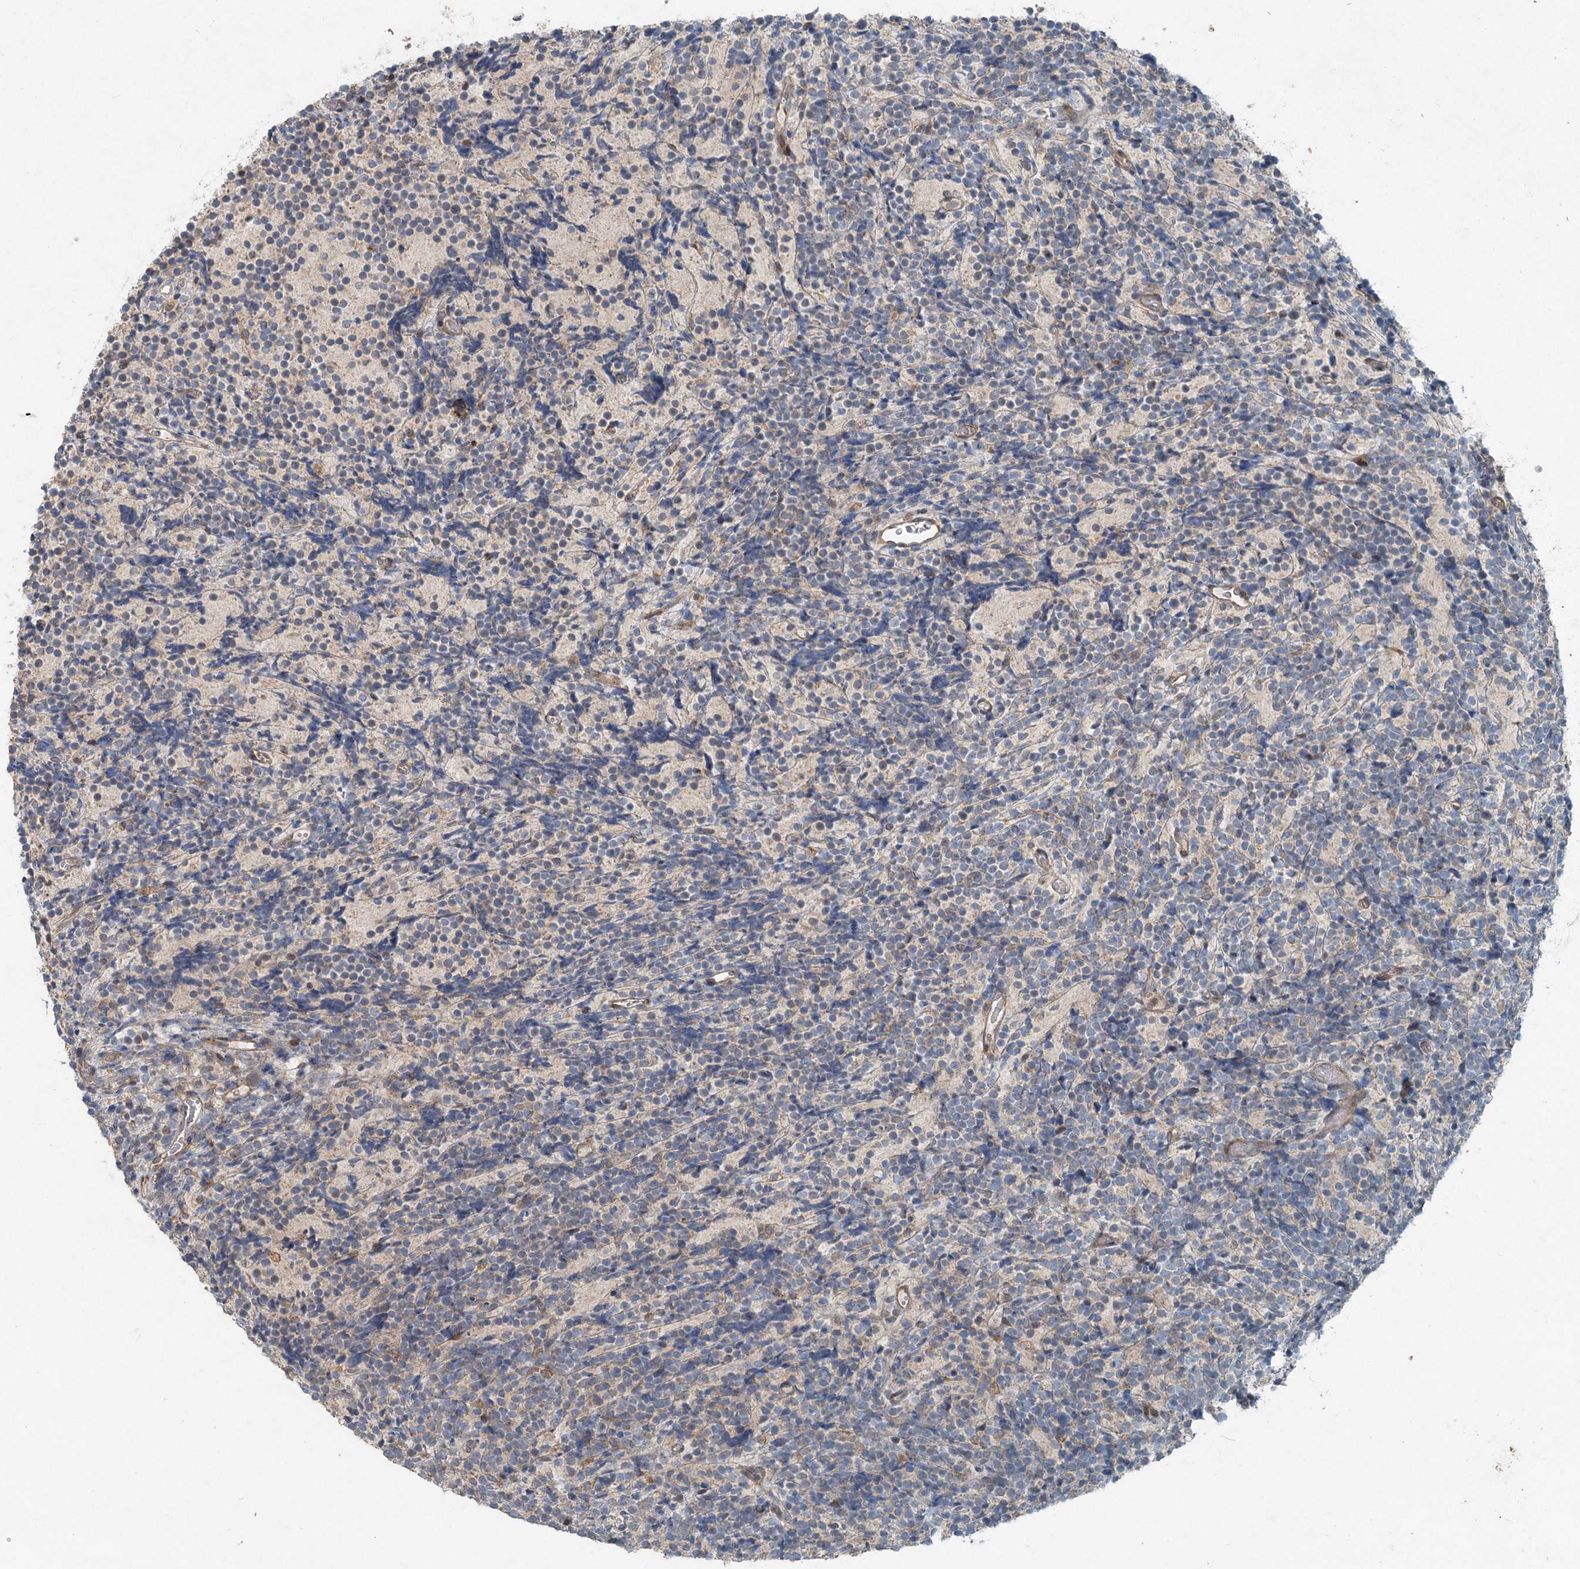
{"staining": {"intensity": "negative", "quantity": "none", "location": "none"}, "tissue": "glioma", "cell_type": "Tumor cells", "image_type": "cancer", "snomed": [{"axis": "morphology", "description": "Glioma, malignant, Low grade"}, {"axis": "topography", "description": "Brain"}], "caption": "Immunohistochemistry of malignant glioma (low-grade) shows no positivity in tumor cells.", "gene": "INTU", "patient": {"sex": "female", "age": 1}}